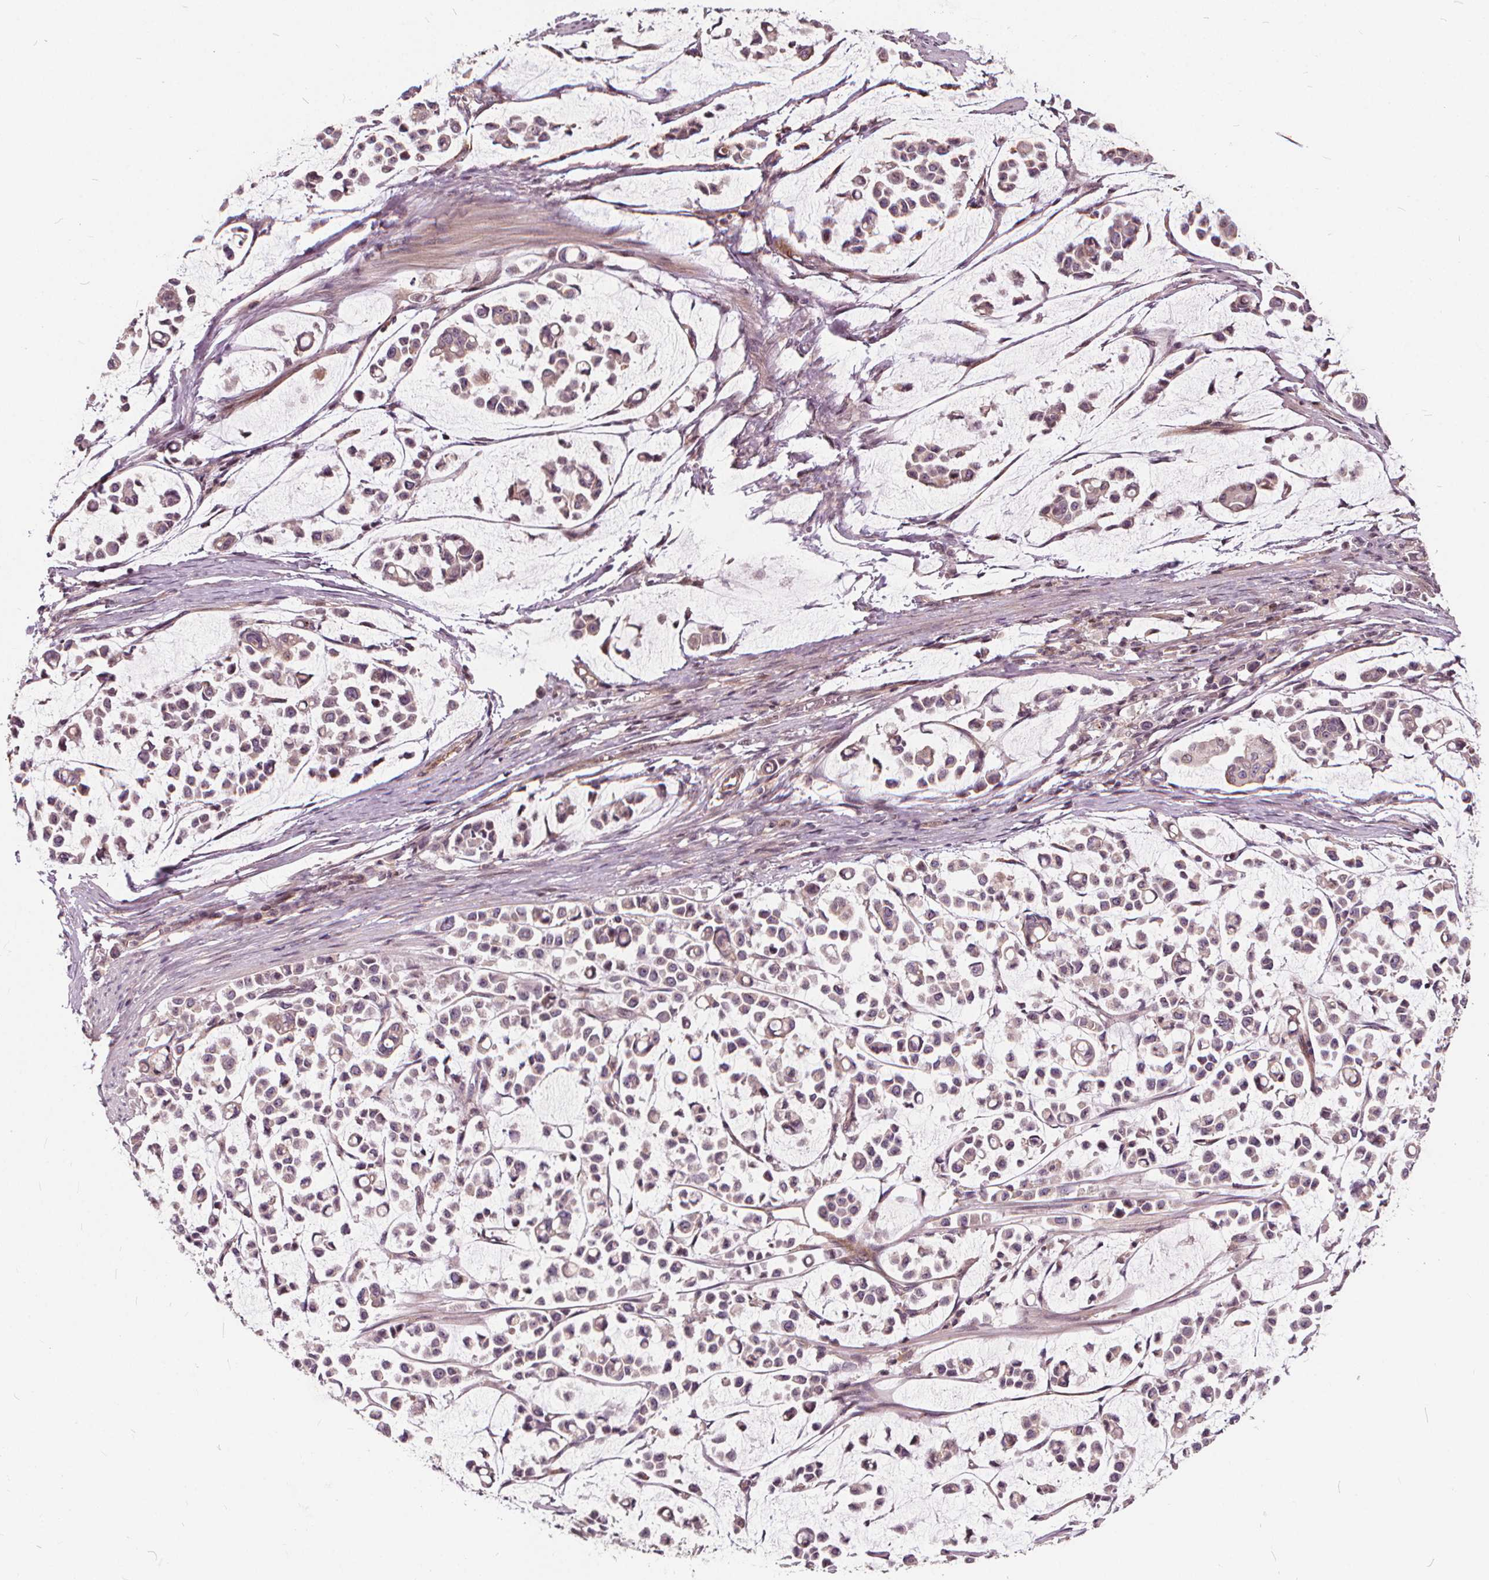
{"staining": {"intensity": "moderate", "quantity": ">75%", "location": "cytoplasmic/membranous"}, "tissue": "stomach cancer", "cell_type": "Tumor cells", "image_type": "cancer", "snomed": [{"axis": "morphology", "description": "Adenocarcinoma, NOS"}, {"axis": "topography", "description": "Stomach"}], "caption": "Moderate cytoplasmic/membranous protein expression is appreciated in about >75% of tumor cells in stomach cancer. (Brightfield microscopy of DAB IHC at high magnification).", "gene": "INPP5E", "patient": {"sex": "male", "age": 82}}